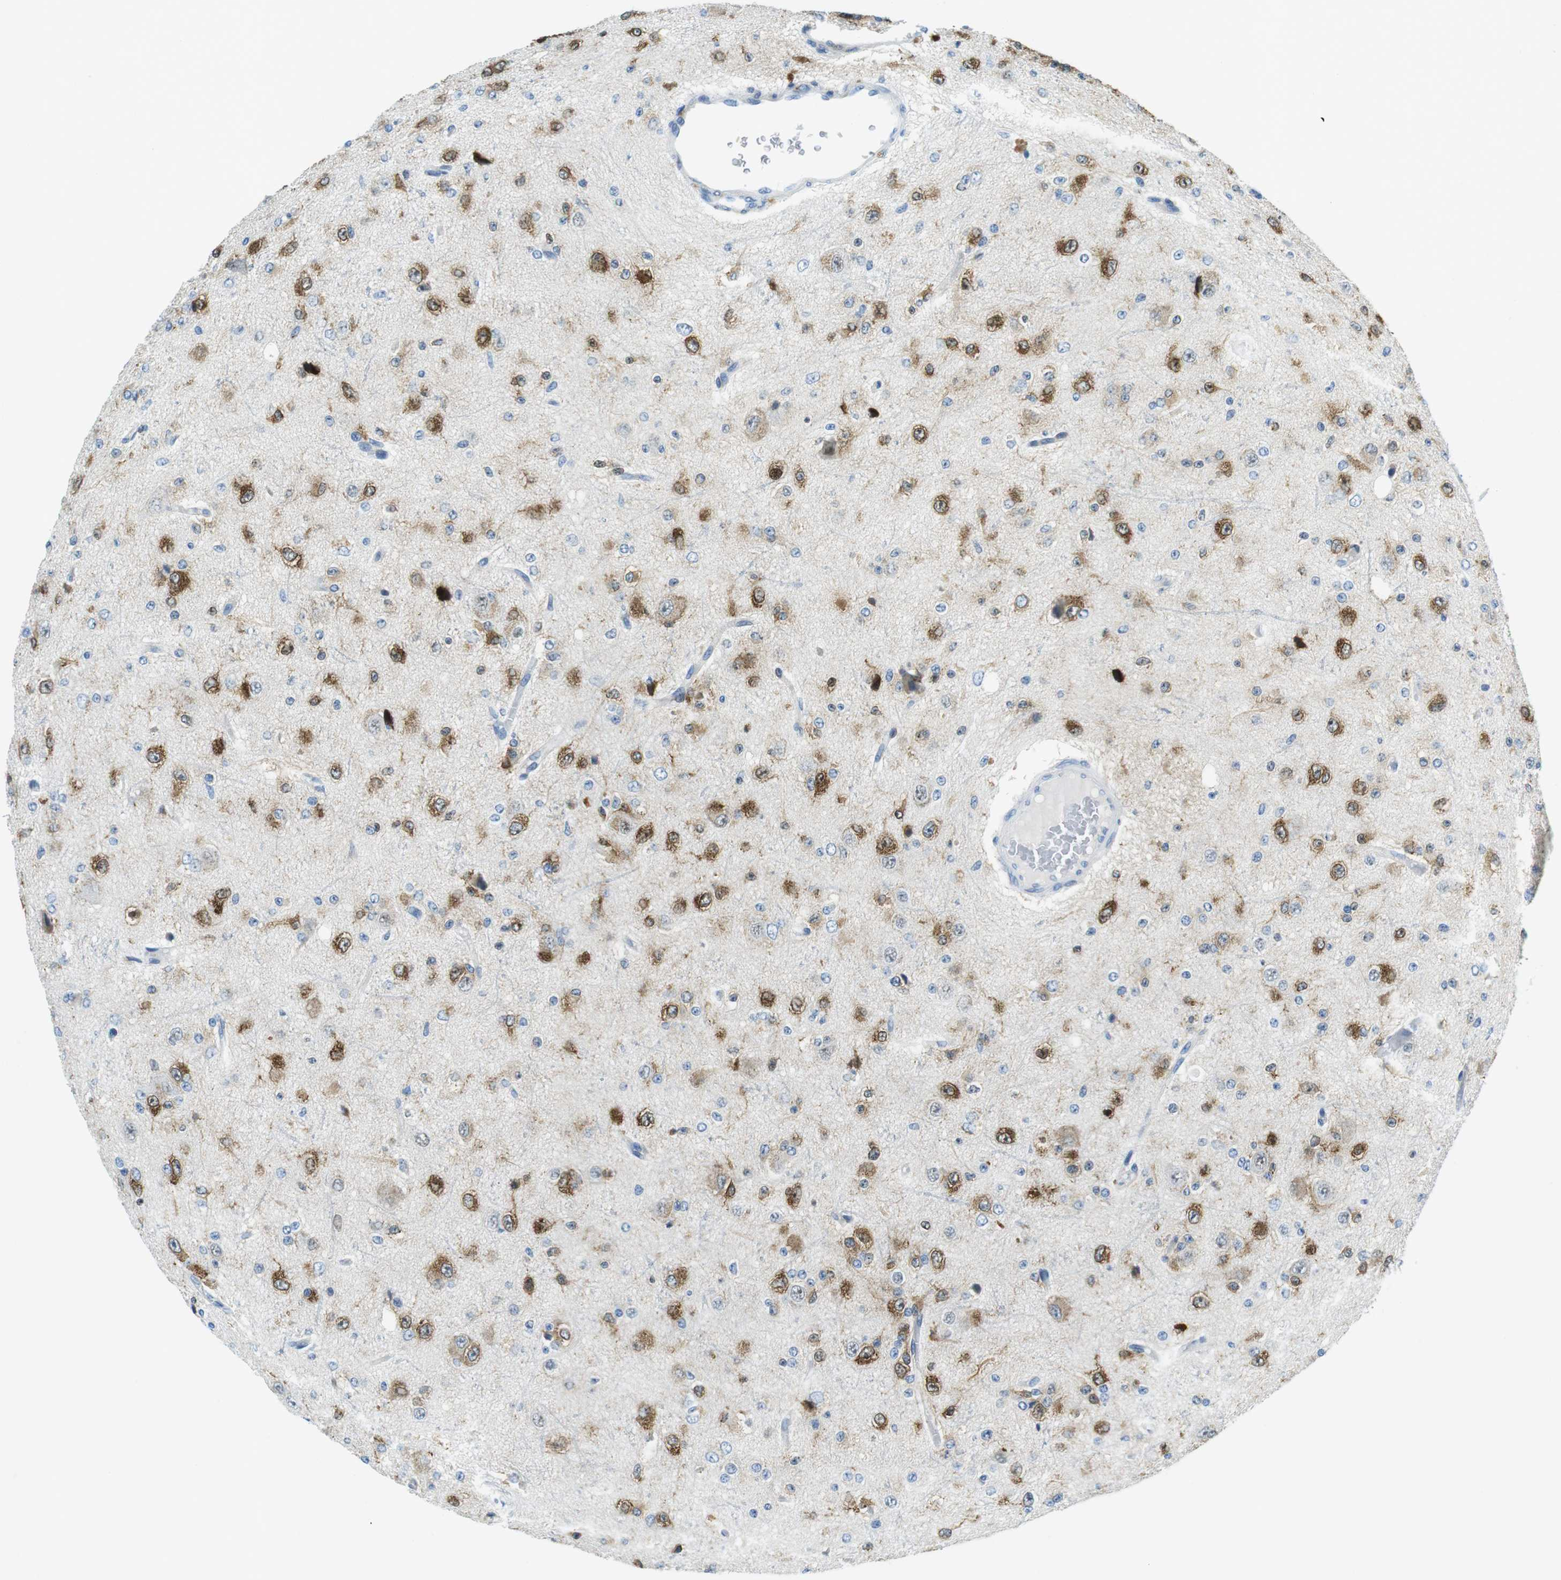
{"staining": {"intensity": "moderate", "quantity": "<25%", "location": "cytoplasmic/membranous"}, "tissue": "glioma", "cell_type": "Tumor cells", "image_type": "cancer", "snomed": [{"axis": "morphology", "description": "Glioma, malignant, High grade"}, {"axis": "topography", "description": "pancreas cauda"}], "caption": "Protein staining of glioma tissue reveals moderate cytoplasmic/membranous expression in about <25% of tumor cells. (Stains: DAB in brown, nuclei in blue, Microscopy: brightfield microscopy at high magnification).", "gene": "PHLDA1", "patient": {"sex": "male", "age": 60}}